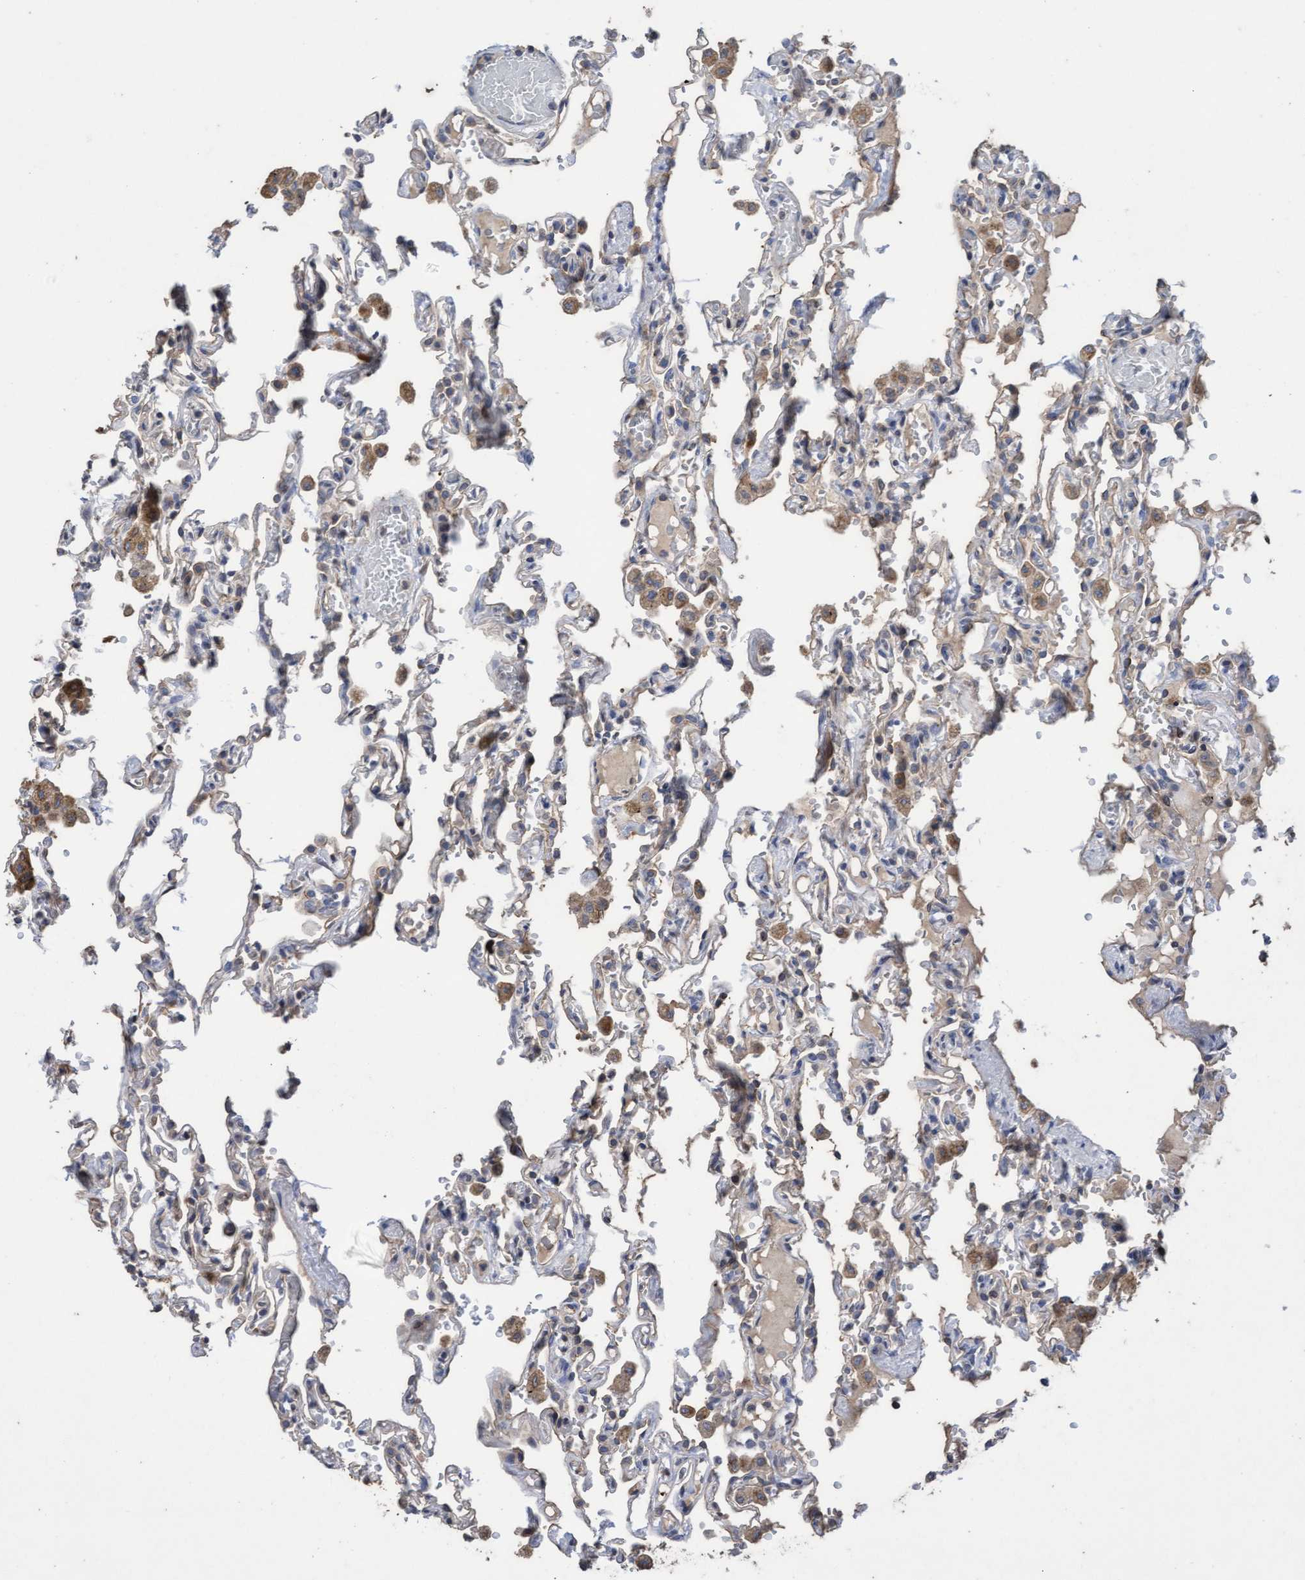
{"staining": {"intensity": "weak", "quantity": "<25%", "location": "cytoplasmic/membranous"}, "tissue": "lung", "cell_type": "Alveolar cells", "image_type": "normal", "snomed": [{"axis": "morphology", "description": "Normal tissue, NOS"}, {"axis": "topography", "description": "Lung"}], "caption": "The photomicrograph shows no staining of alveolar cells in unremarkable lung. Nuclei are stained in blue.", "gene": "KRT24", "patient": {"sex": "male", "age": 21}}